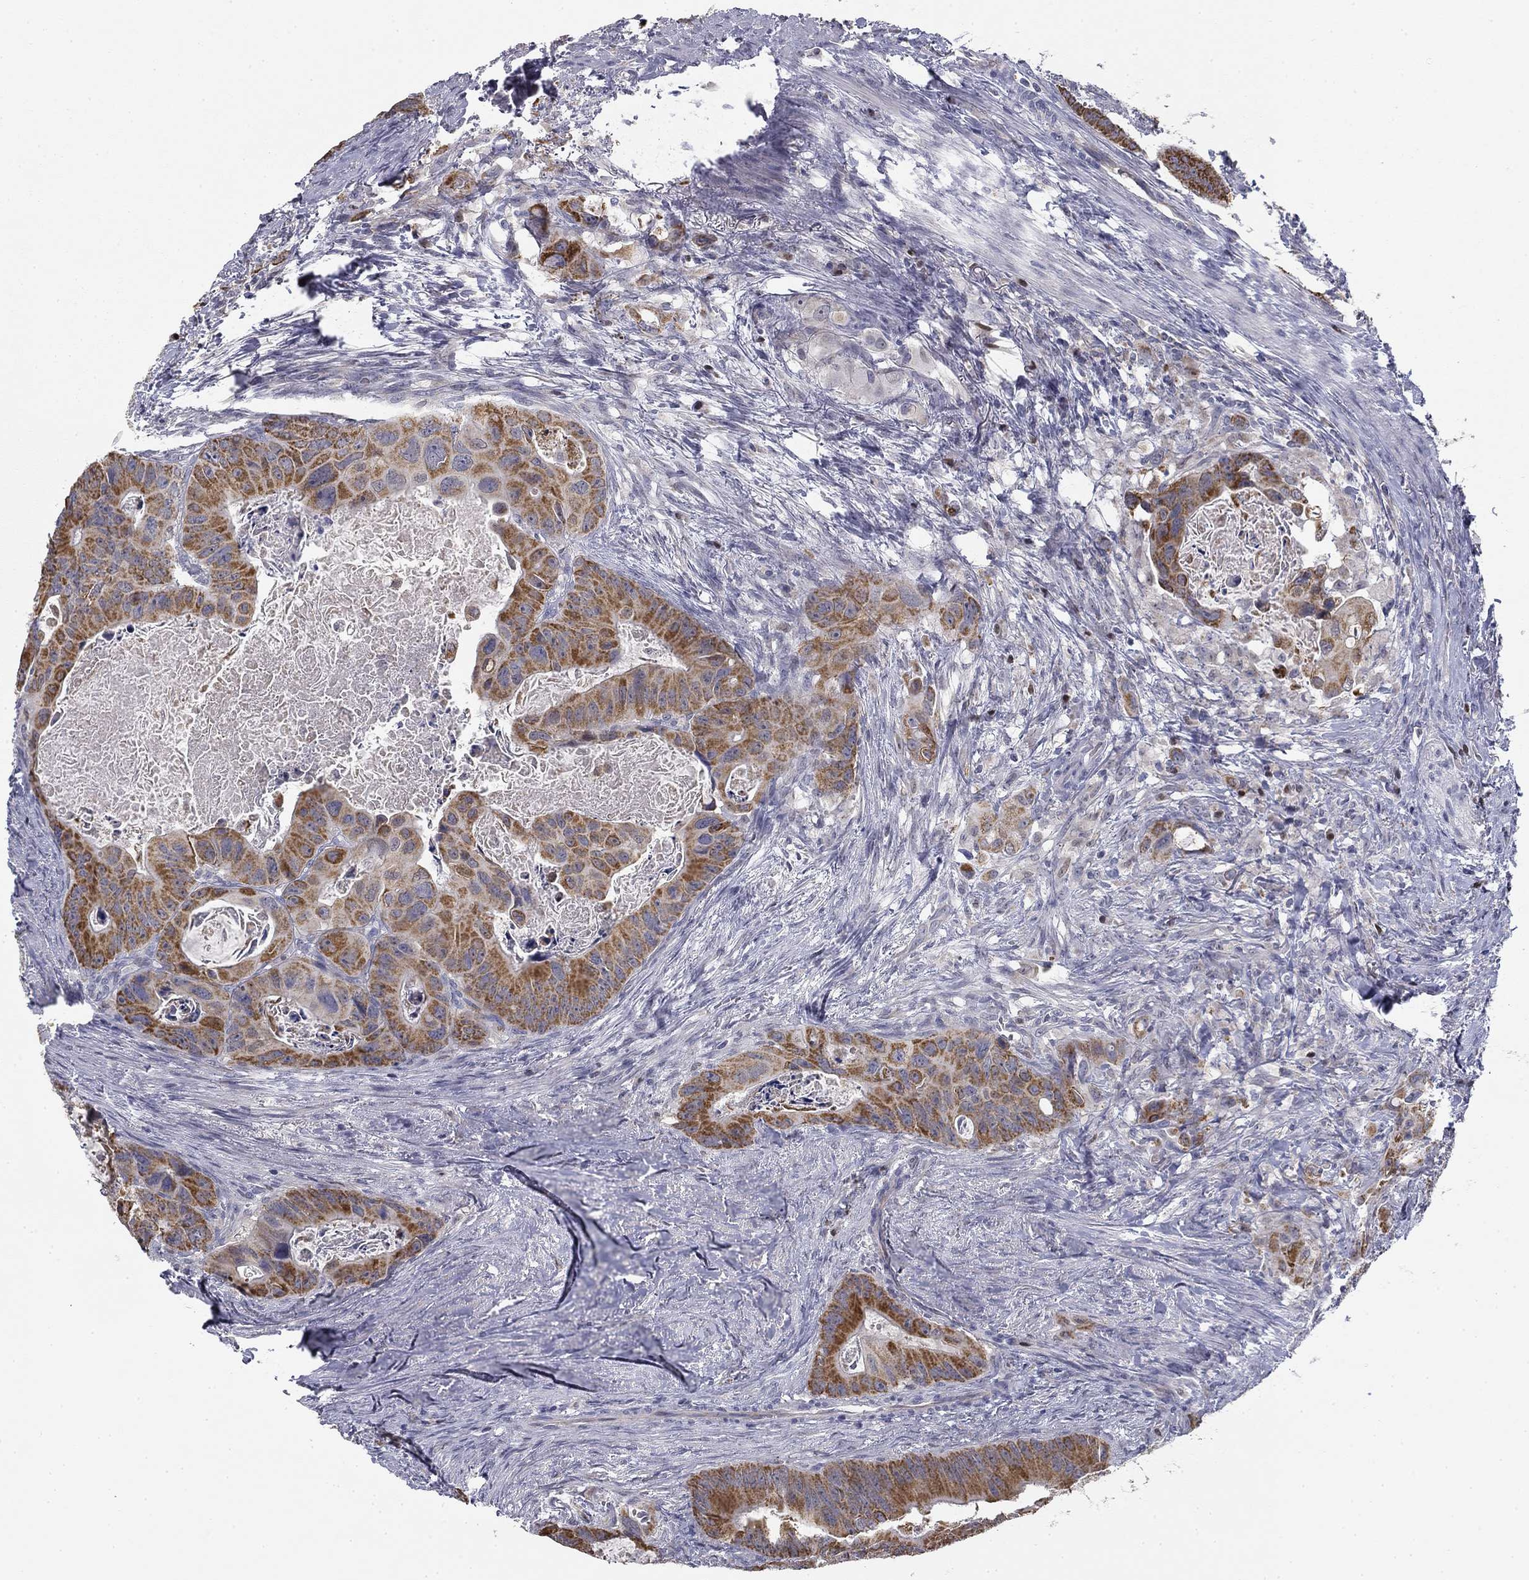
{"staining": {"intensity": "moderate", "quantity": ">75%", "location": "cytoplasmic/membranous"}, "tissue": "colorectal cancer", "cell_type": "Tumor cells", "image_type": "cancer", "snomed": [{"axis": "morphology", "description": "Adenocarcinoma, NOS"}, {"axis": "topography", "description": "Rectum"}], "caption": "DAB (3,3'-diaminobenzidine) immunohistochemical staining of adenocarcinoma (colorectal) reveals moderate cytoplasmic/membranous protein positivity in about >75% of tumor cells. The protein is shown in brown color, while the nuclei are stained blue.", "gene": "SLC2A9", "patient": {"sex": "male", "age": 64}}